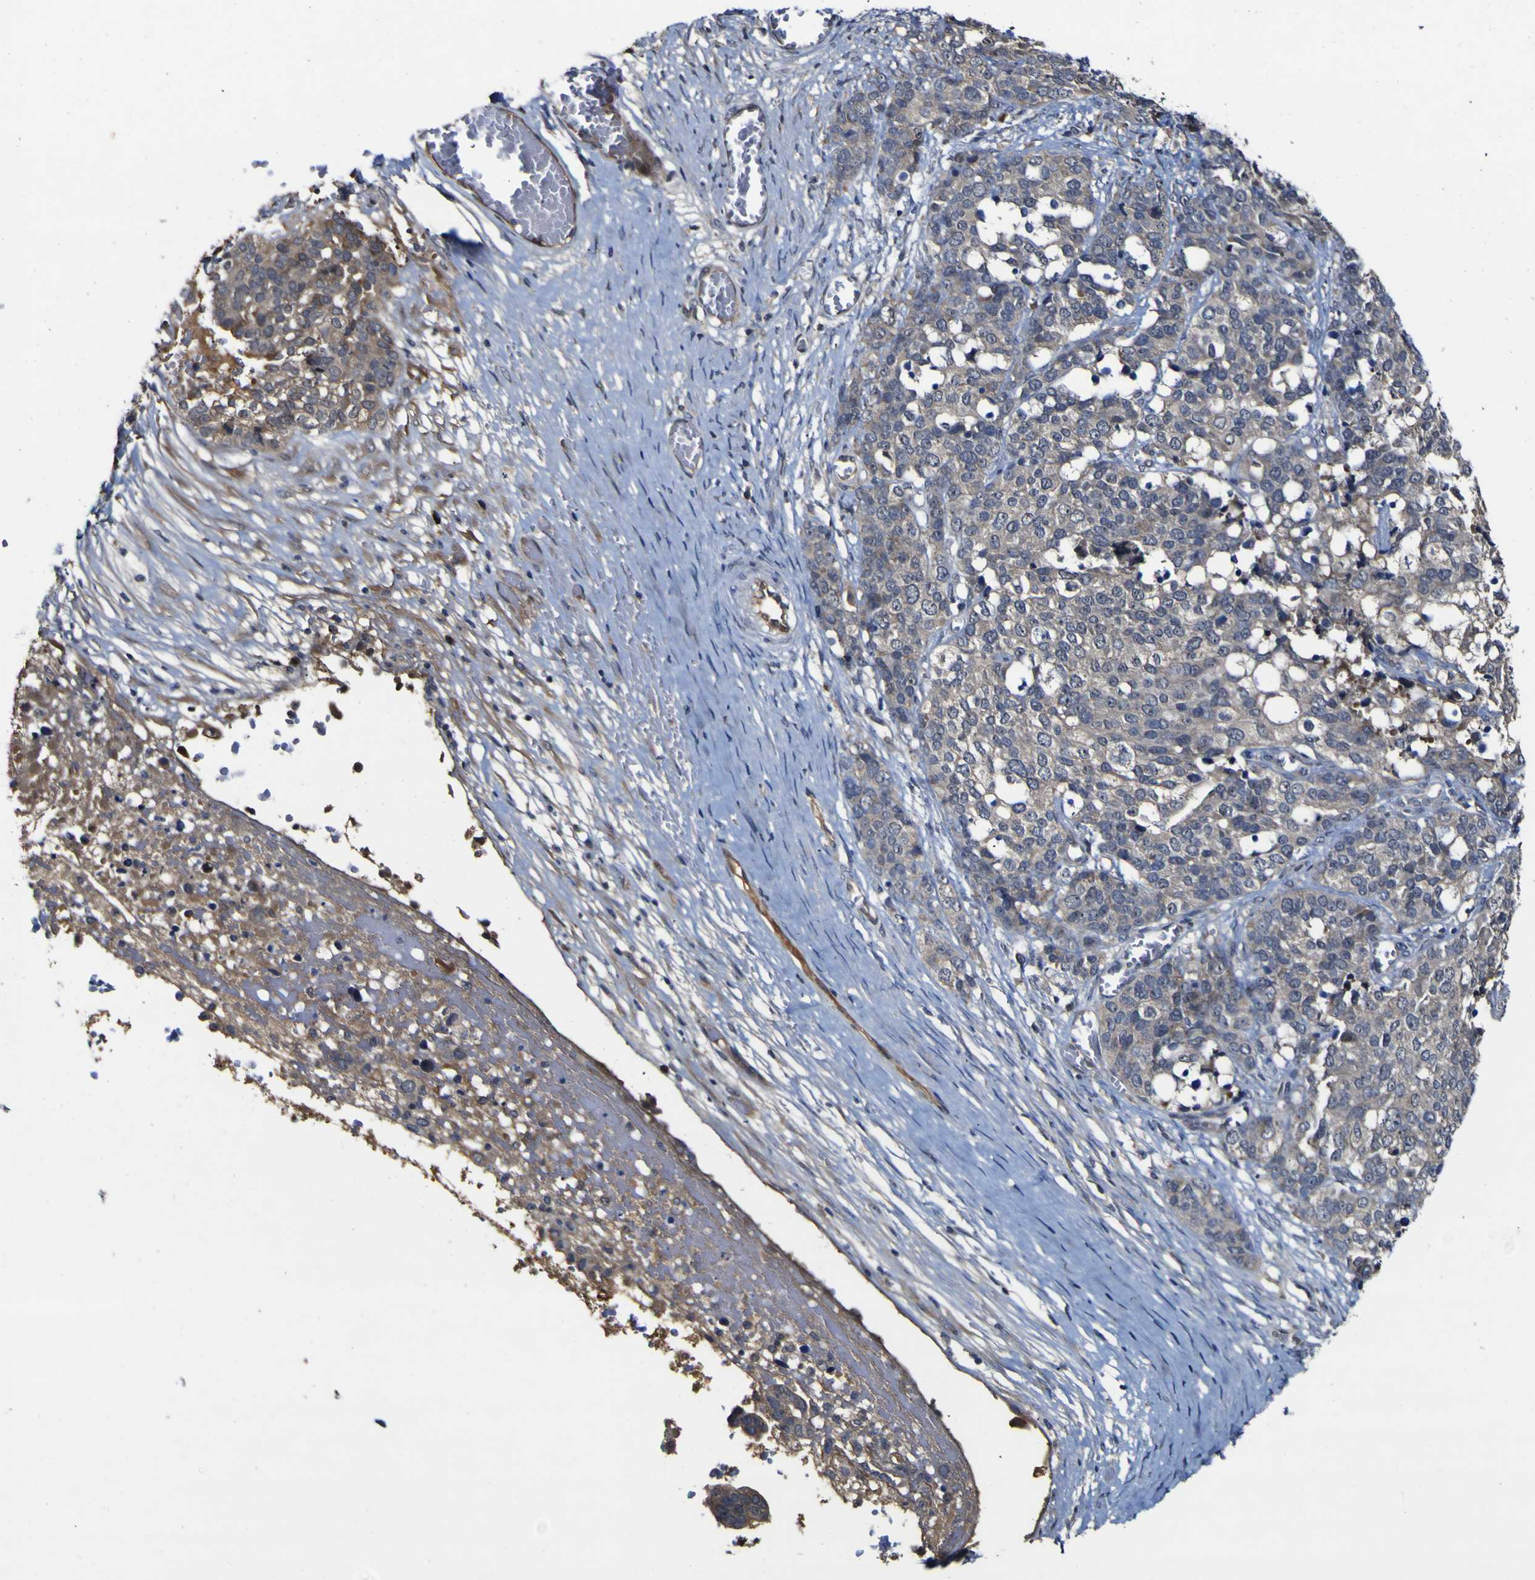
{"staining": {"intensity": "negative", "quantity": "none", "location": "none"}, "tissue": "ovarian cancer", "cell_type": "Tumor cells", "image_type": "cancer", "snomed": [{"axis": "morphology", "description": "Cystadenocarcinoma, serous, NOS"}, {"axis": "topography", "description": "Ovary"}], "caption": "Protein analysis of serous cystadenocarcinoma (ovarian) exhibits no significant positivity in tumor cells.", "gene": "CCL2", "patient": {"sex": "female", "age": 44}}